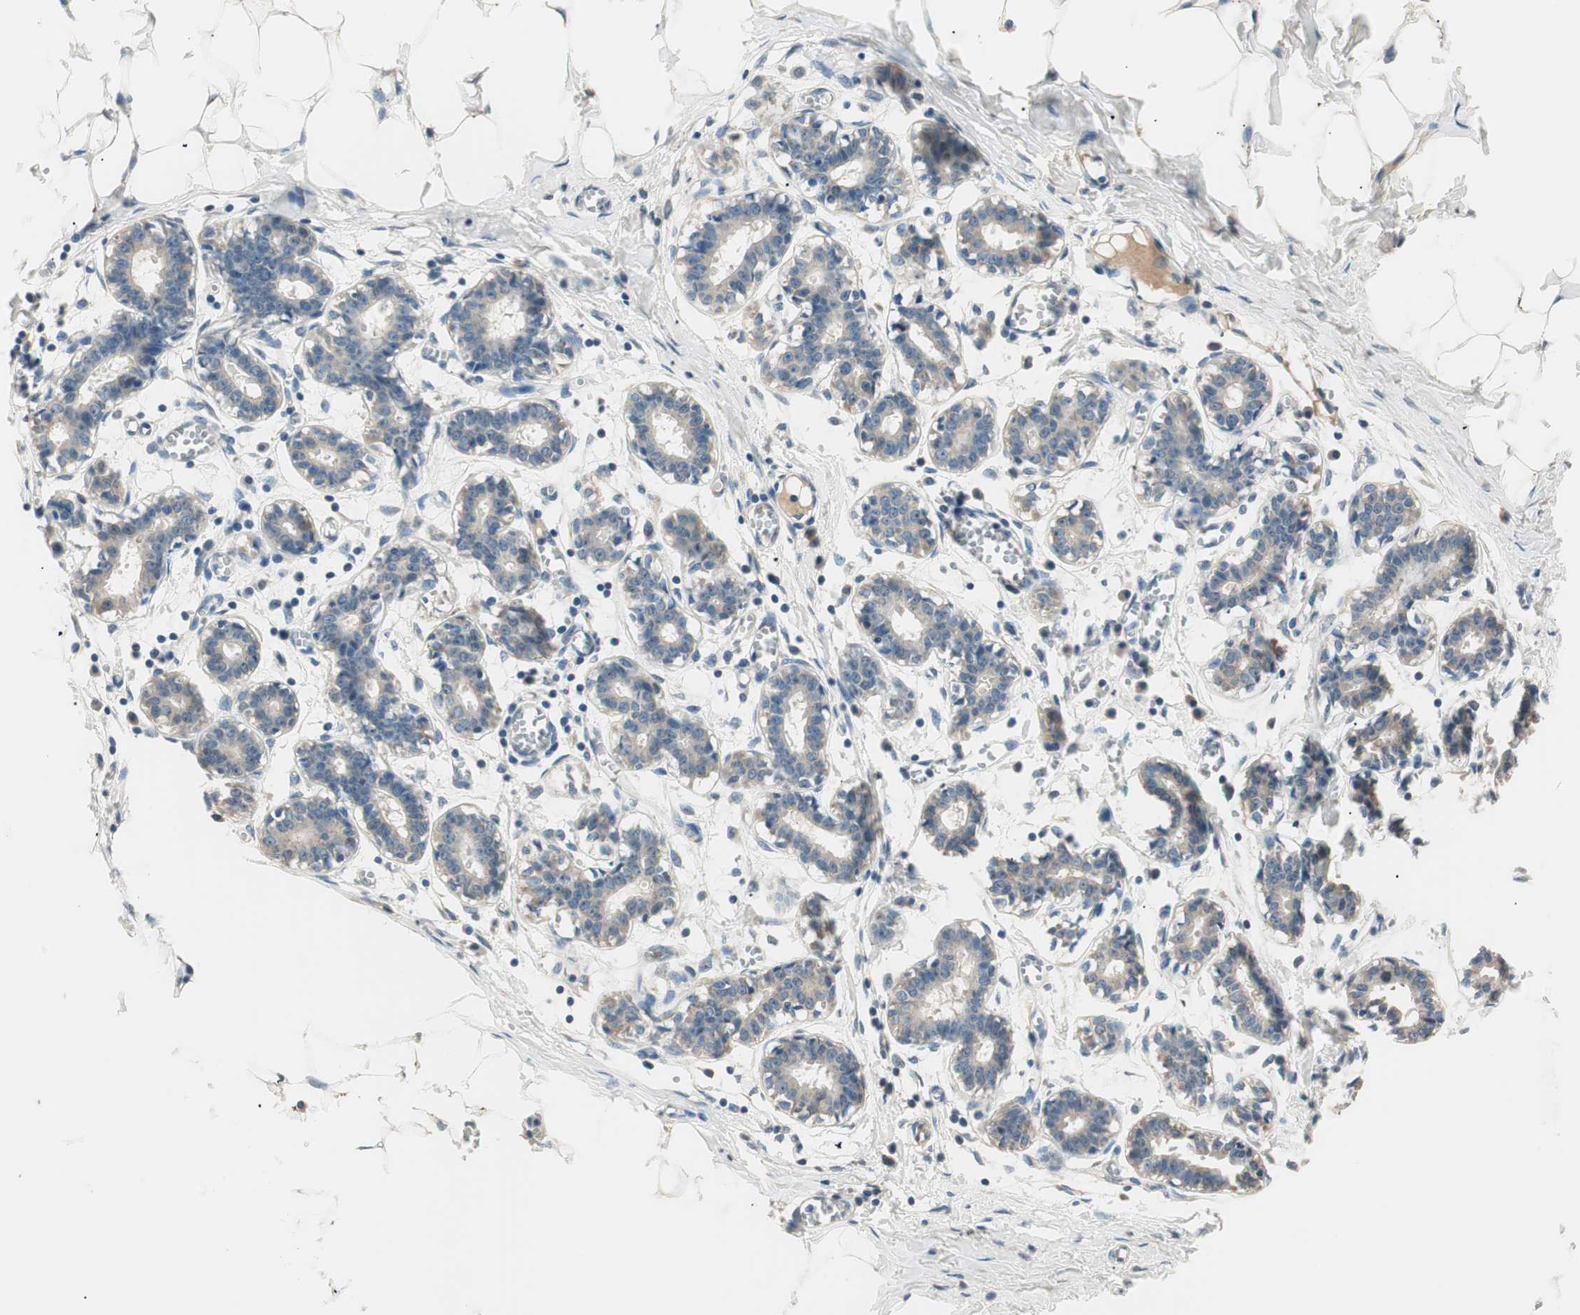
{"staining": {"intensity": "negative", "quantity": "none", "location": "none"}, "tissue": "breast", "cell_type": "Adipocytes", "image_type": "normal", "snomed": [{"axis": "morphology", "description": "Normal tissue, NOS"}, {"axis": "topography", "description": "Breast"}], "caption": "This is an IHC image of normal breast. There is no positivity in adipocytes.", "gene": "NFRKB", "patient": {"sex": "female", "age": 27}}